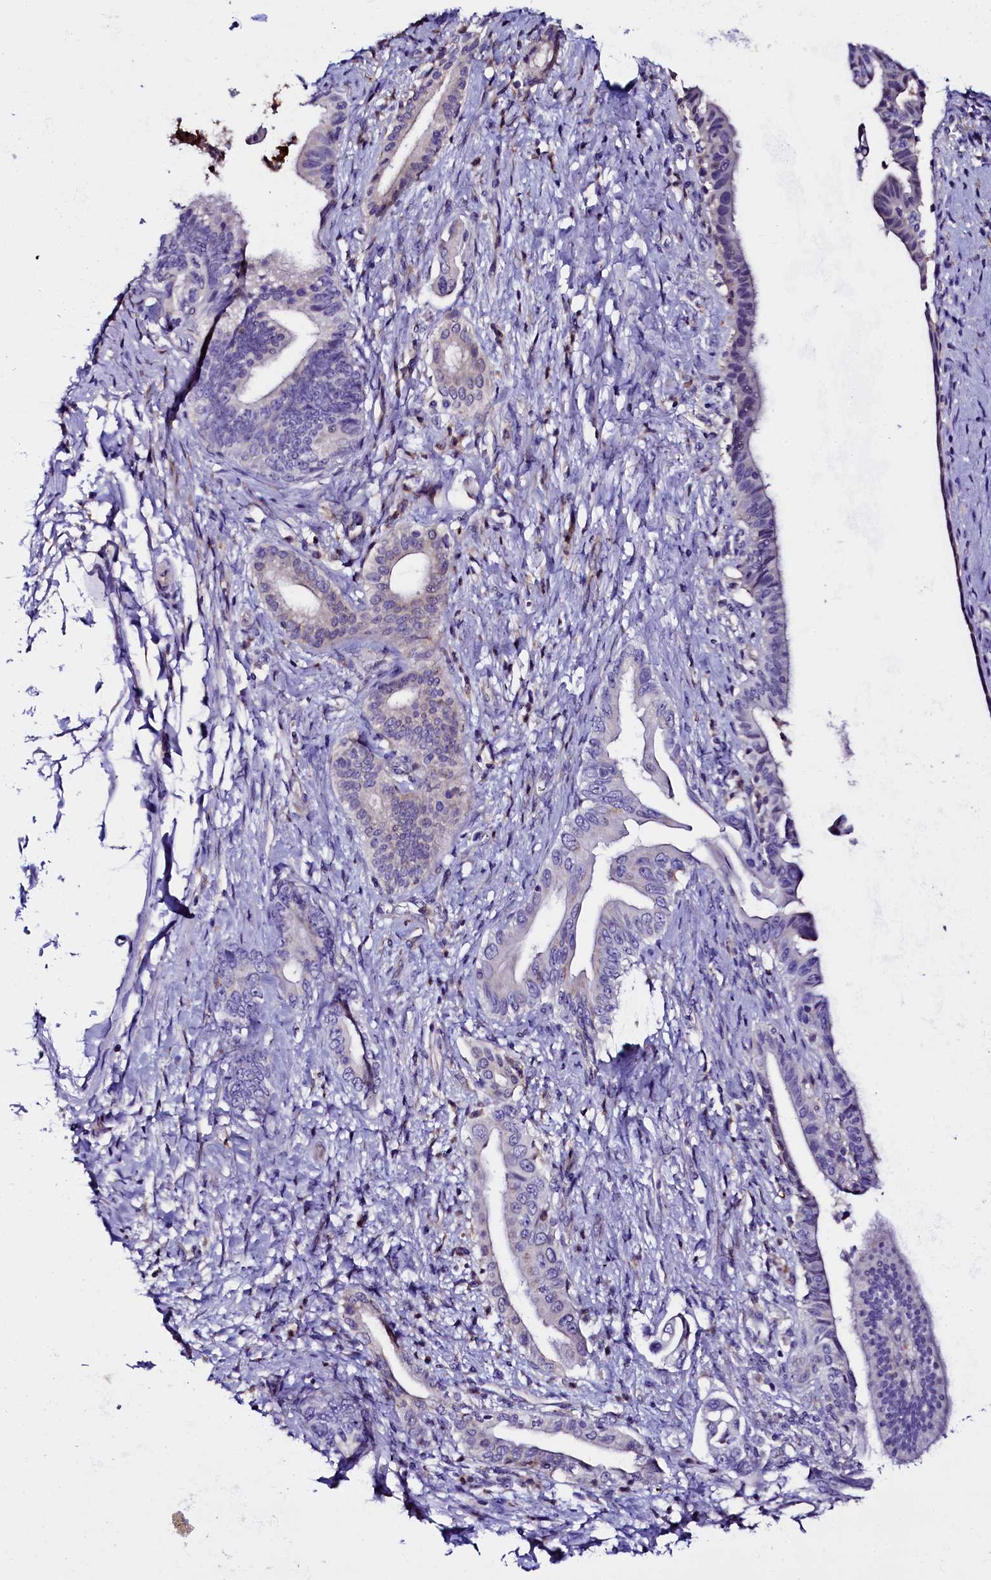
{"staining": {"intensity": "weak", "quantity": "<25%", "location": "cytoplasmic/membranous"}, "tissue": "pancreatic cancer", "cell_type": "Tumor cells", "image_type": "cancer", "snomed": [{"axis": "morphology", "description": "Adenocarcinoma, NOS"}, {"axis": "topography", "description": "Pancreas"}], "caption": "Histopathology image shows no protein positivity in tumor cells of pancreatic cancer tissue.", "gene": "OTOL1", "patient": {"sex": "female", "age": 55}}